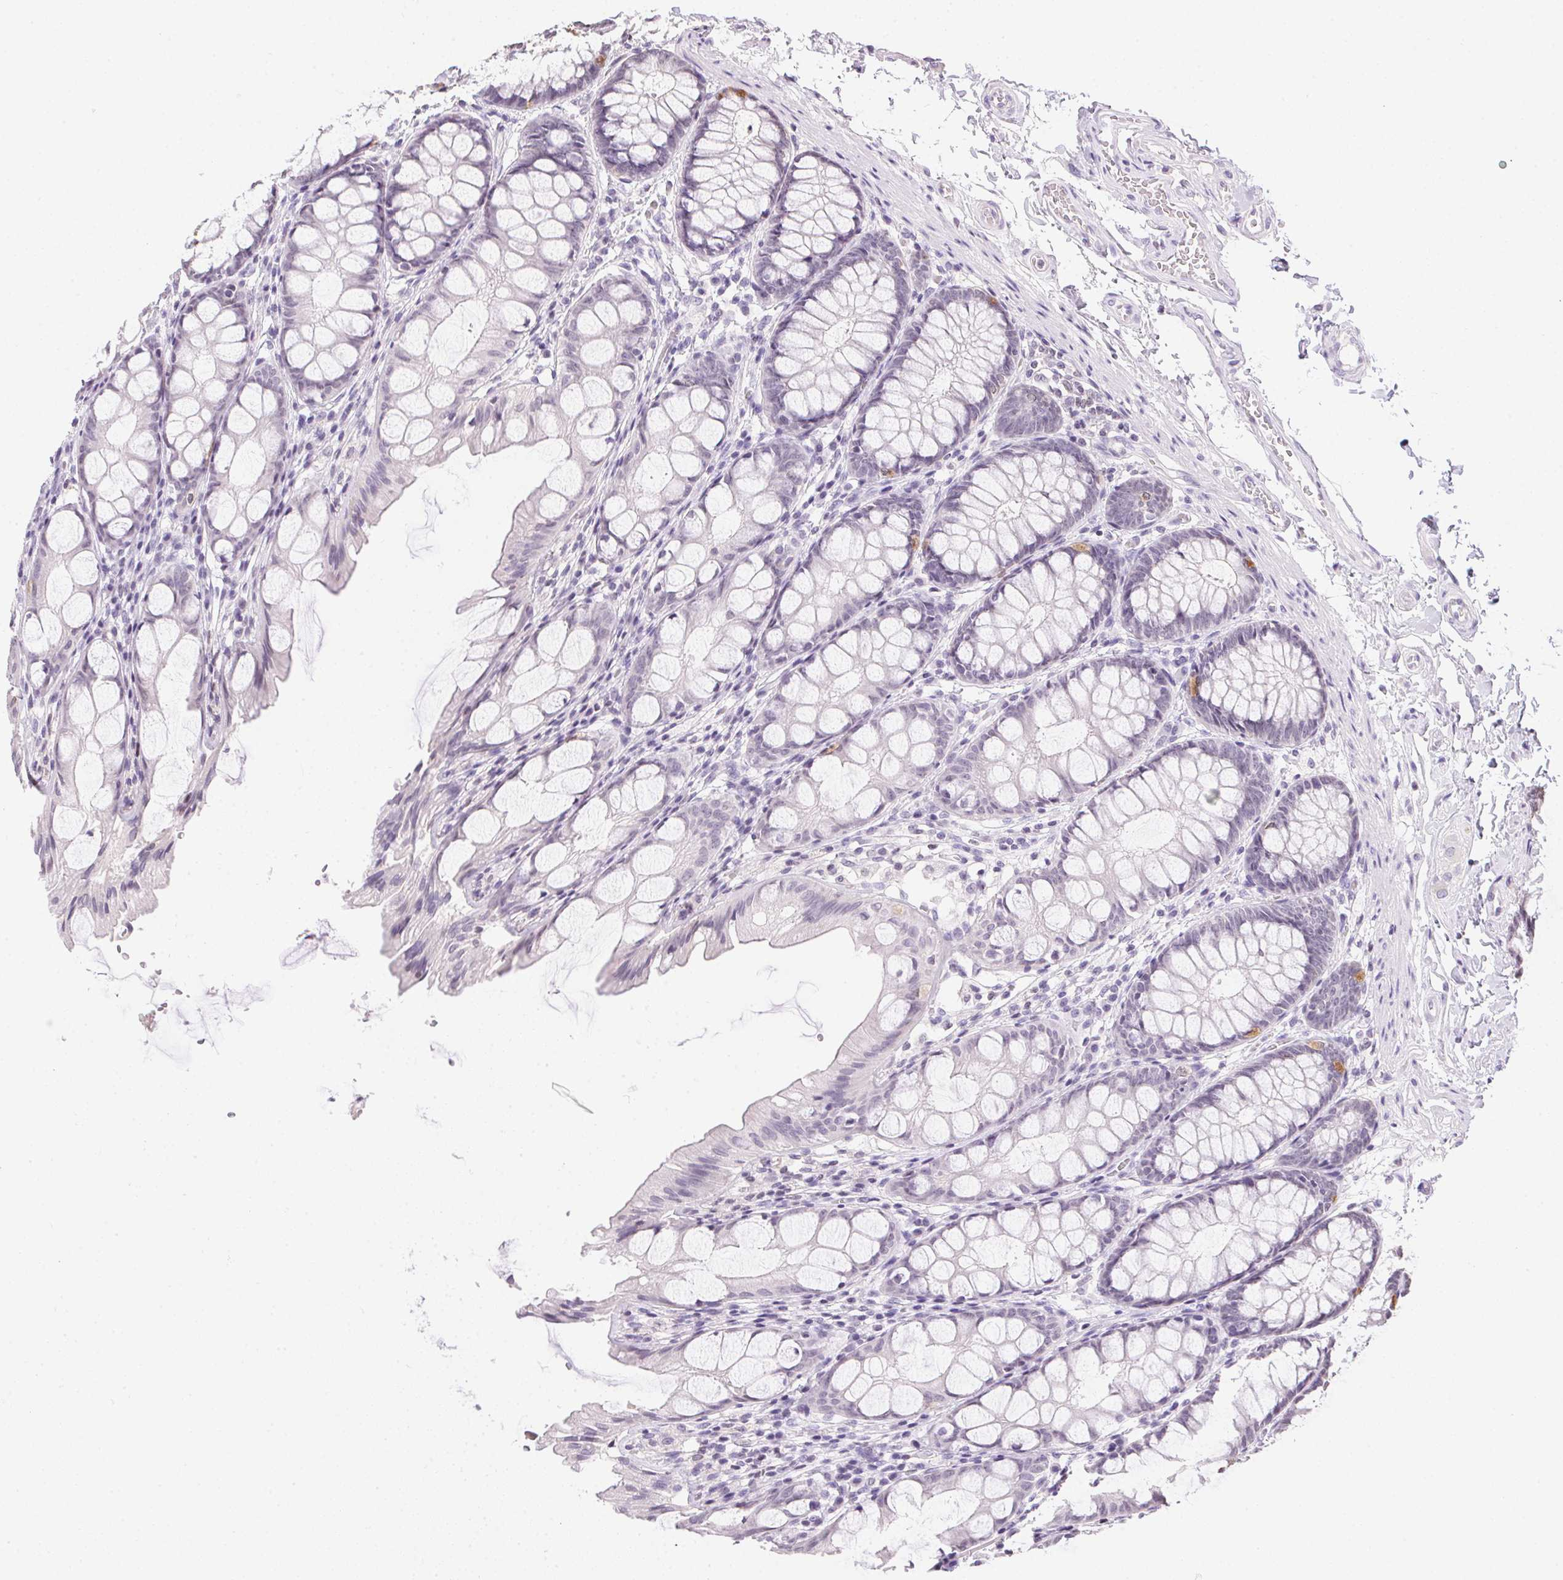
{"staining": {"intensity": "negative", "quantity": "none", "location": "none"}, "tissue": "colon", "cell_type": "Endothelial cells", "image_type": "normal", "snomed": [{"axis": "morphology", "description": "Normal tissue, NOS"}, {"axis": "topography", "description": "Colon"}], "caption": "Immunohistochemistry of unremarkable human colon demonstrates no staining in endothelial cells. (IHC, brightfield microscopy, high magnification).", "gene": "PRL", "patient": {"sex": "male", "age": 47}}